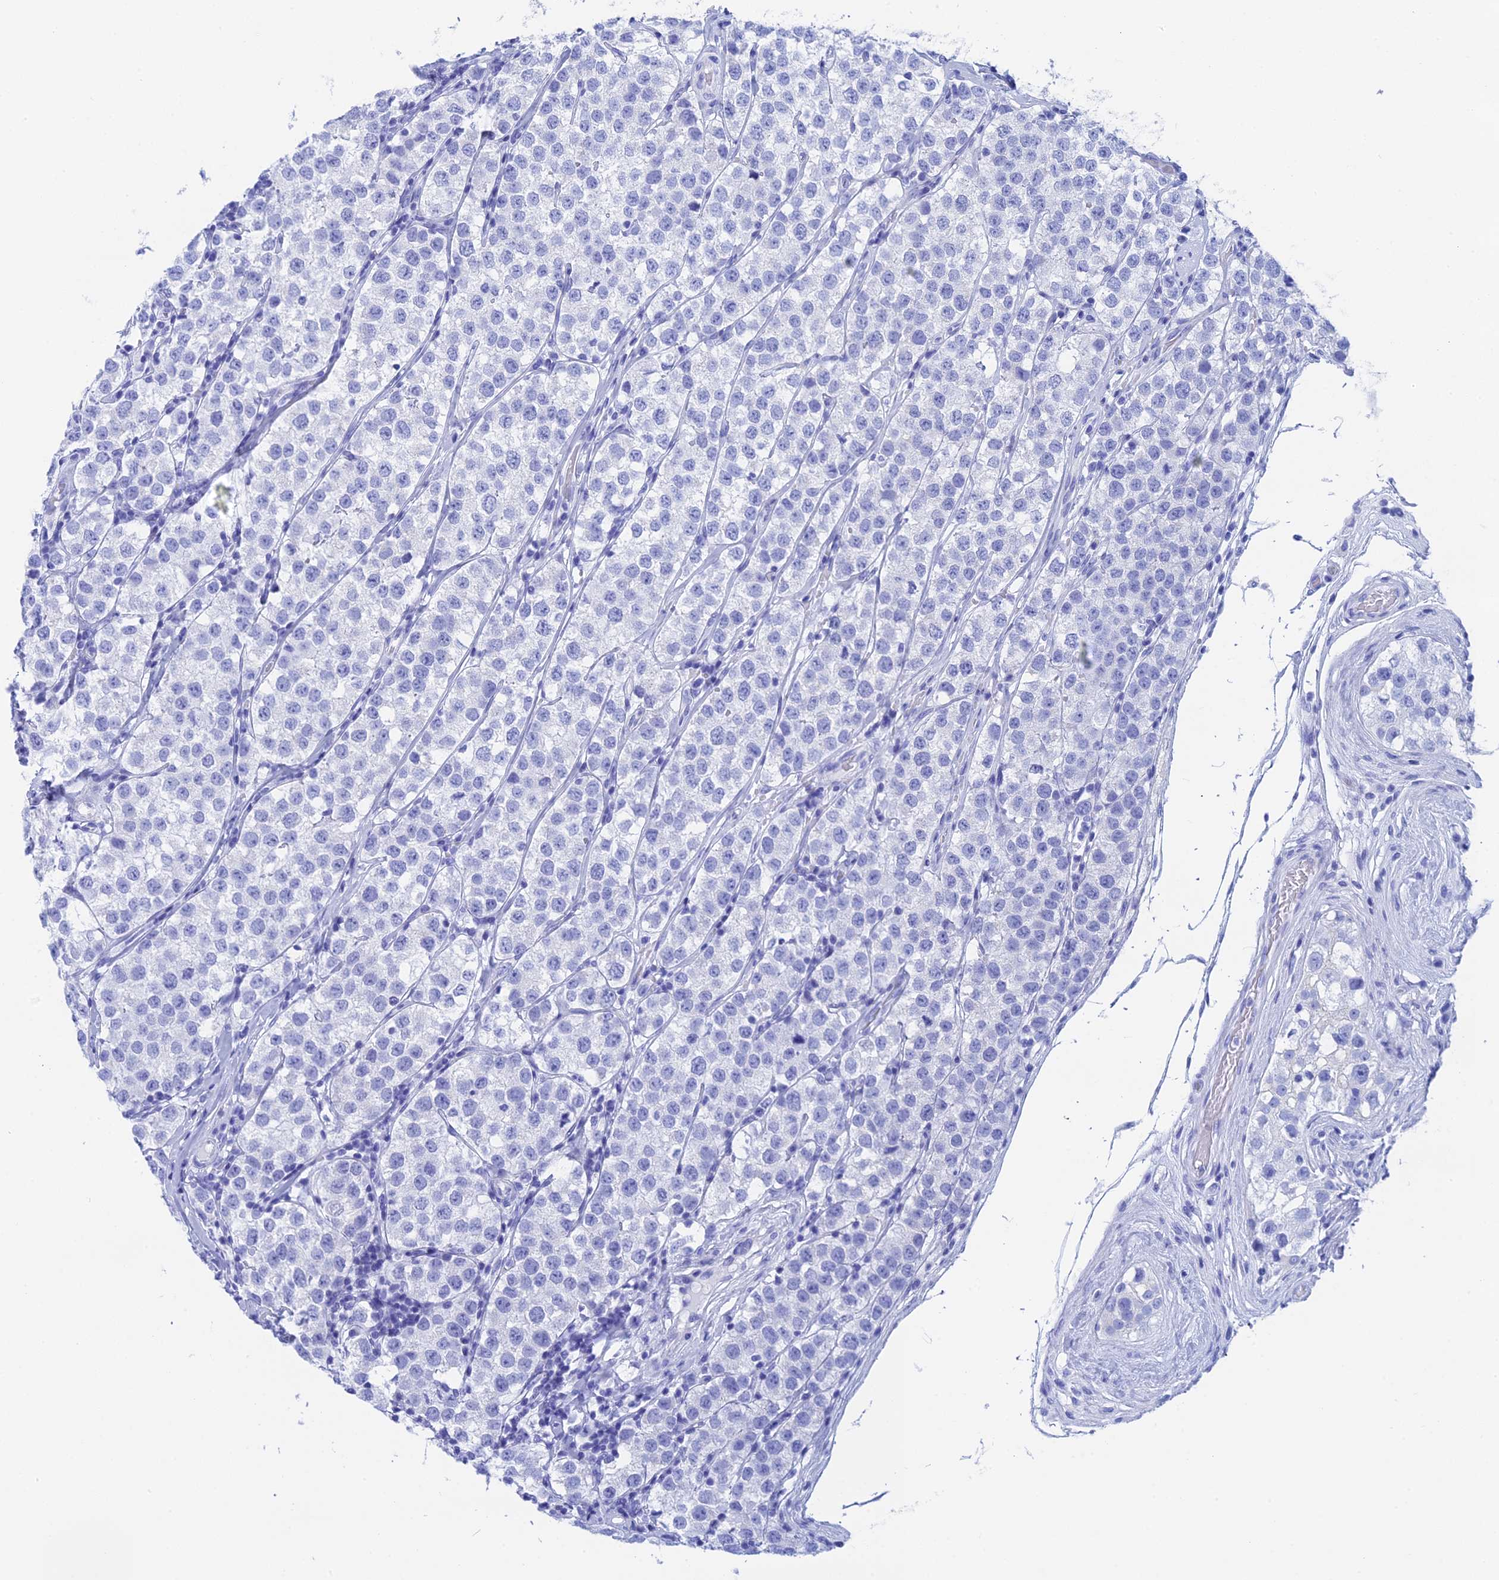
{"staining": {"intensity": "negative", "quantity": "none", "location": "none"}, "tissue": "testis cancer", "cell_type": "Tumor cells", "image_type": "cancer", "snomed": [{"axis": "morphology", "description": "Seminoma, NOS"}, {"axis": "topography", "description": "Testis"}], "caption": "IHC image of neoplastic tissue: seminoma (testis) stained with DAB demonstrates no significant protein staining in tumor cells. (Brightfield microscopy of DAB immunohistochemistry at high magnification).", "gene": "TEX101", "patient": {"sex": "male", "age": 34}}